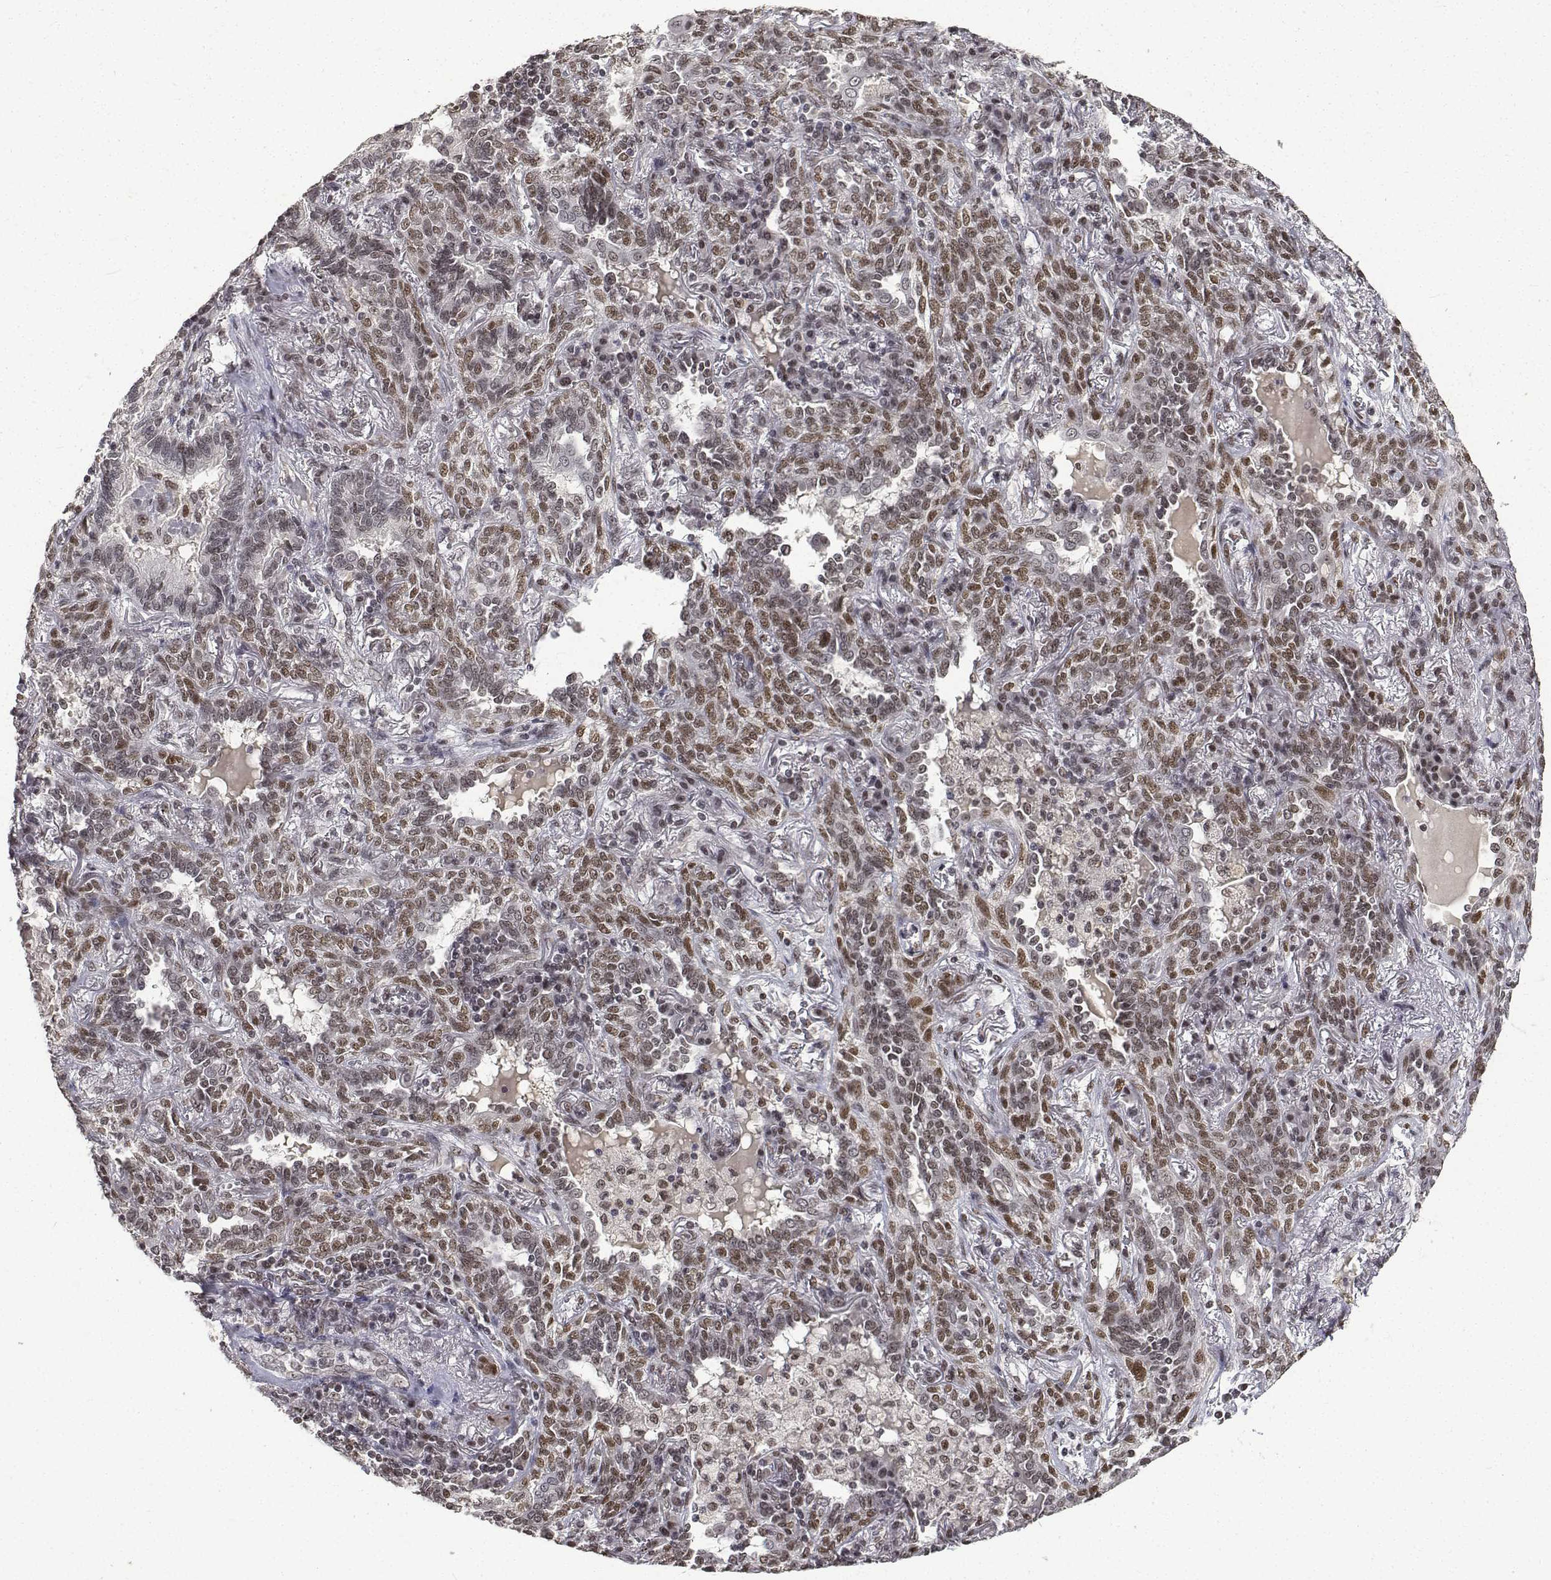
{"staining": {"intensity": "moderate", "quantity": "25%-75%", "location": "nuclear"}, "tissue": "lung cancer", "cell_type": "Tumor cells", "image_type": "cancer", "snomed": [{"axis": "morphology", "description": "Squamous cell carcinoma, NOS"}, {"axis": "topography", "description": "Lung"}], "caption": "This micrograph demonstrates lung cancer (squamous cell carcinoma) stained with IHC to label a protein in brown. The nuclear of tumor cells show moderate positivity for the protein. Nuclei are counter-stained blue.", "gene": "ATRX", "patient": {"sex": "female", "age": 70}}